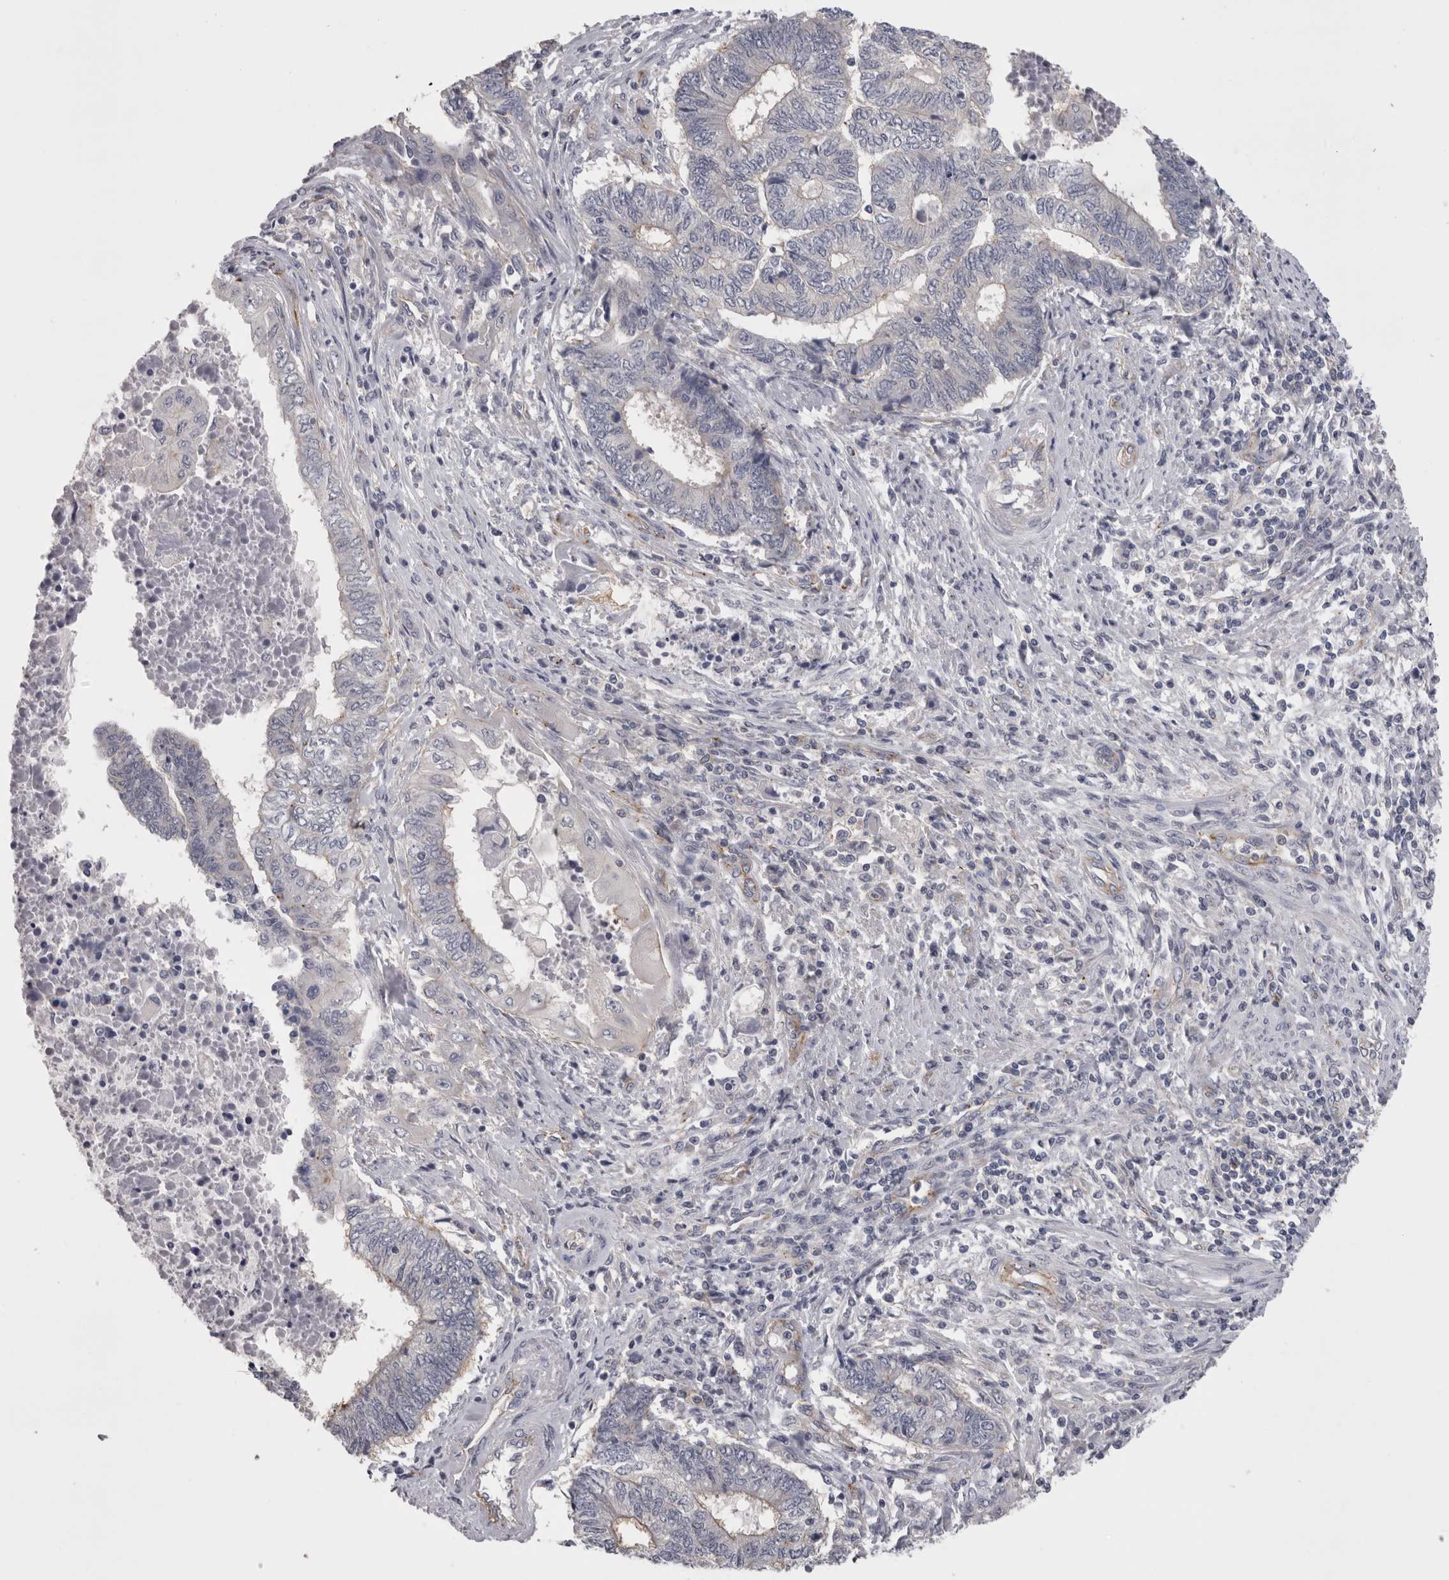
{"staining": {"intensity": "negative", "quantity": "none", "location": "none"}, "tissue": "endometrial cancer", "cell_type": "Tumor cells", "image_type": "cancer", "snomed": [{"axis": "morphology", "description": "Adenocarcinoma, NOS"}, {"axis": "topography", "description": "Uterus"}, {"axis": "topography", "description": "Endometrium"}], "caption": "The image reveals no staining of tumor cells in endometrial cancer (adenocarcinoma).", "gene": "LYZL6", "patient": {"sex": "female", "age": 70}}